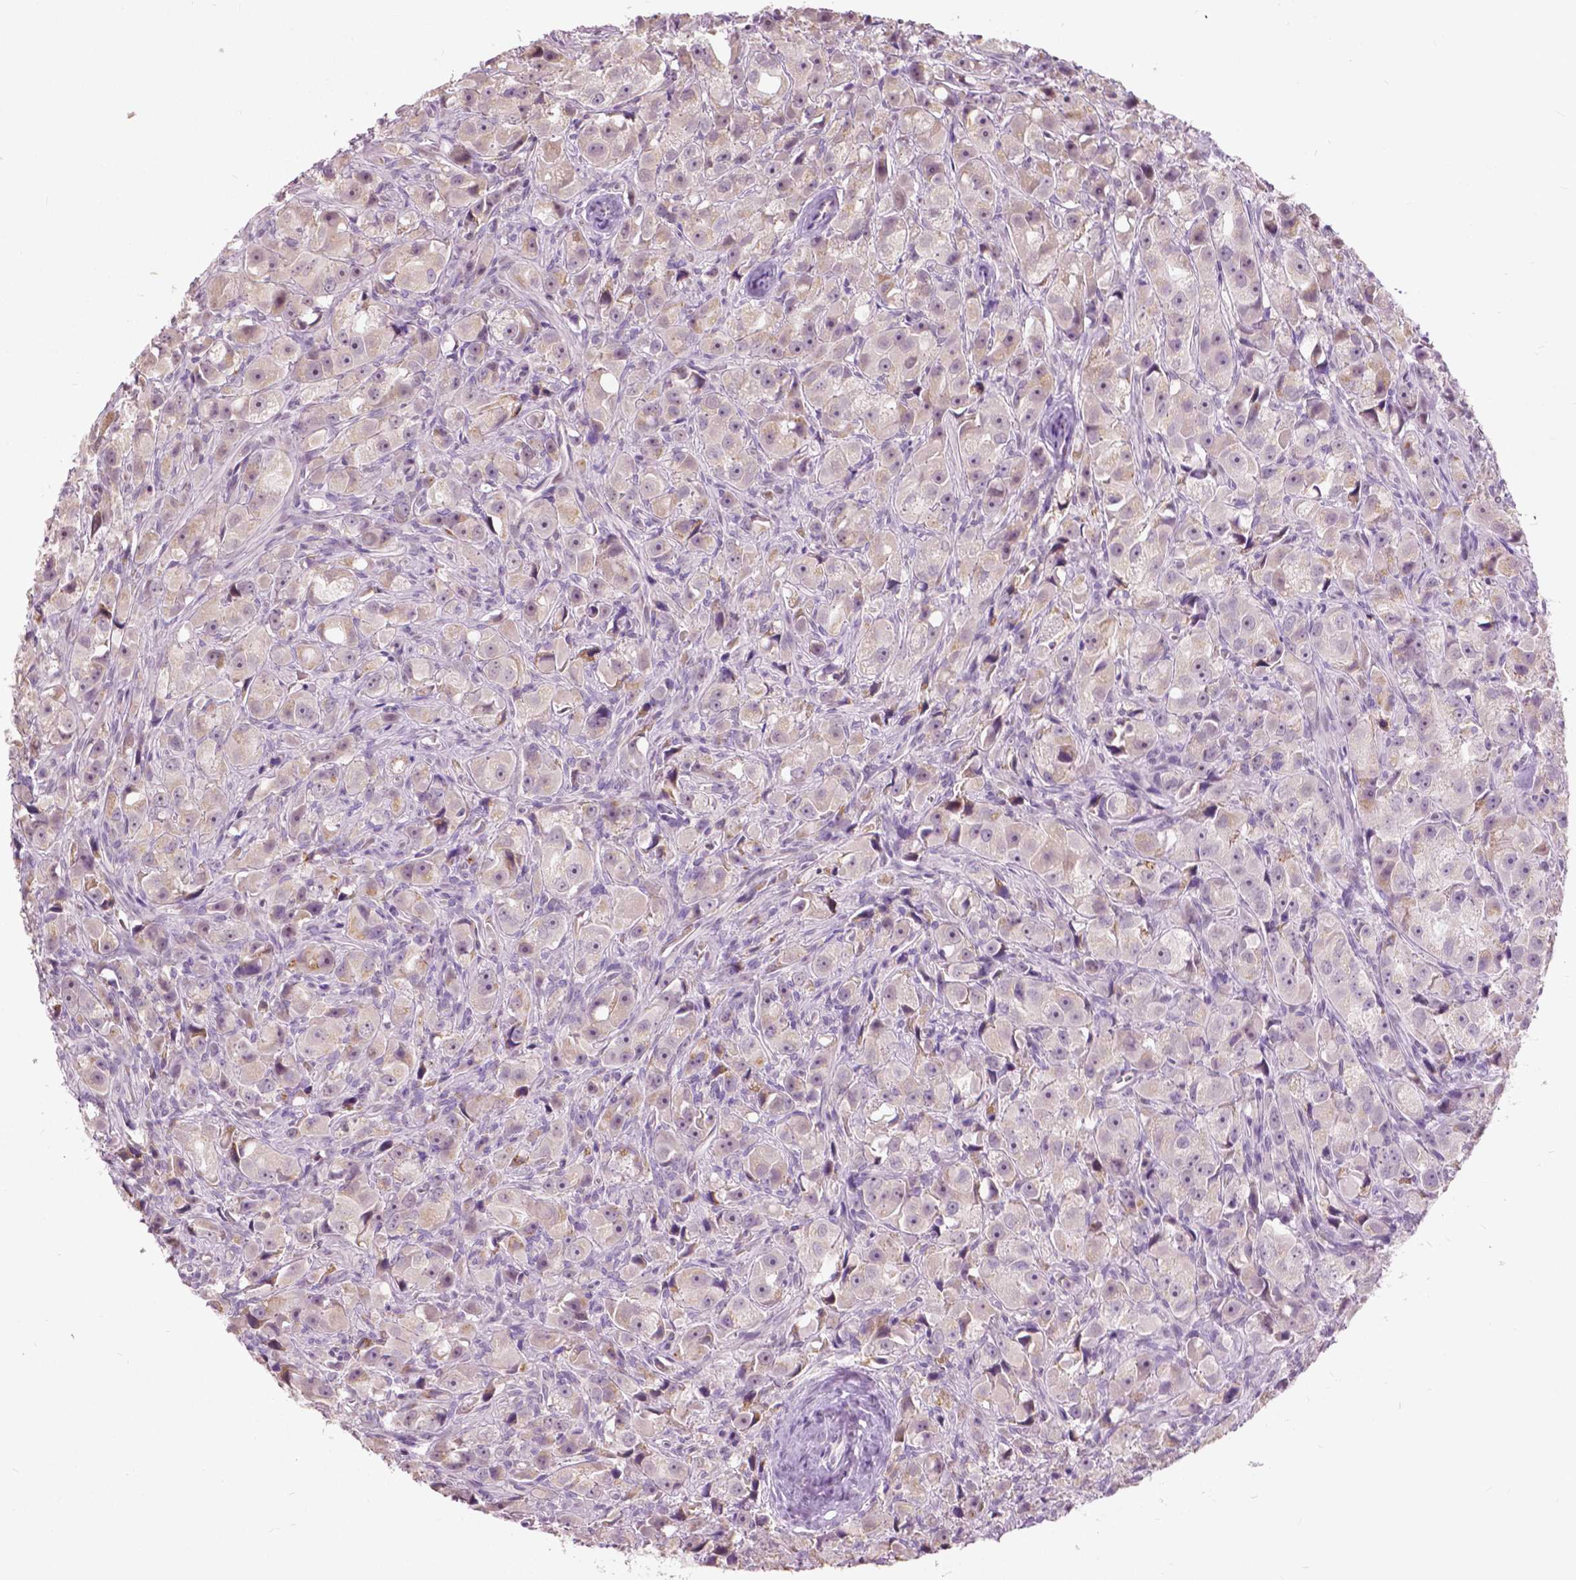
{"staining": {"intensity": "weak", "quantity": "<25%", "location": "cytoplasmic/membranous"}, "tissue": "prostate cancer", "cell_type": "Tumor cells", "image_type": "cancer", "snomed": [{"axis": "morphology", "description": "Adenocarcinoma, High grade"}, {"axis": "topography", "description": "Prostate"}], "caption": "This is an immunohistochemistry micrograph of human prostate adenocarcinoma (high-grade). There is no positivity in tumor cells.", "gene": "DLX6", "patient": {"sex": "male", "age": 75}}